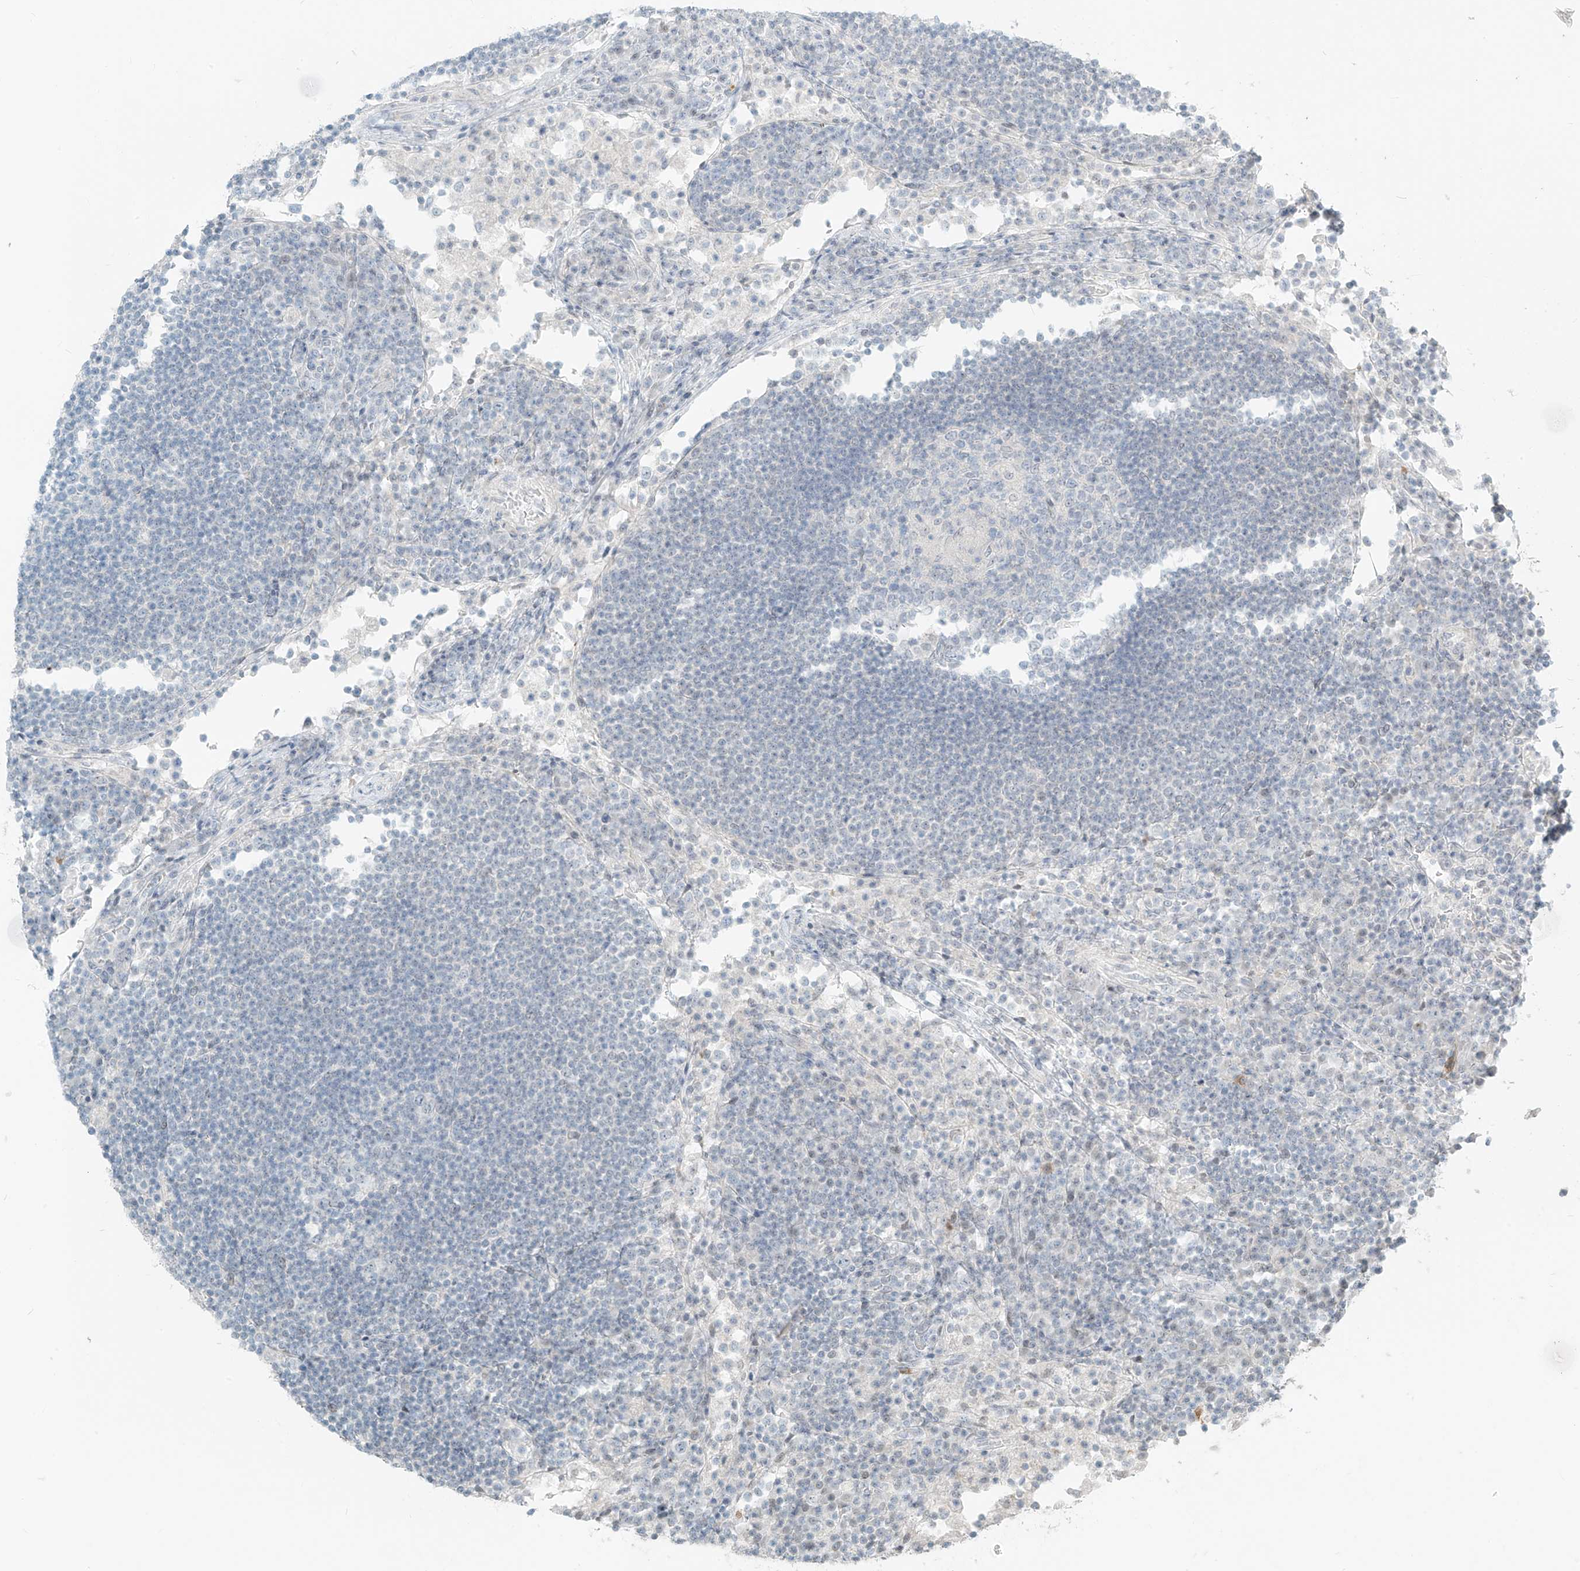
{"staining": {"intensity": "negative", "quantity": "none", "location": "none"}, "tissue": "lymph node", "cell_type": "Germinal center cells", "image_type": "normal", "snomed": [{"axis": "morphology", "description": "Normal tissue, NOS"}, {"axis": "topography", "description": "Lymph node"}], "caption": "Germinal center cells are negative for brown protein staining in unremarkable lymph node. Brightfield microscopy of immunohistochemistry stained with DAB (brown) and hematoxylin (blue), captured at high magnification.", "gene": "OSBPL7", "patient": {"sex": "female", "age": 53}}